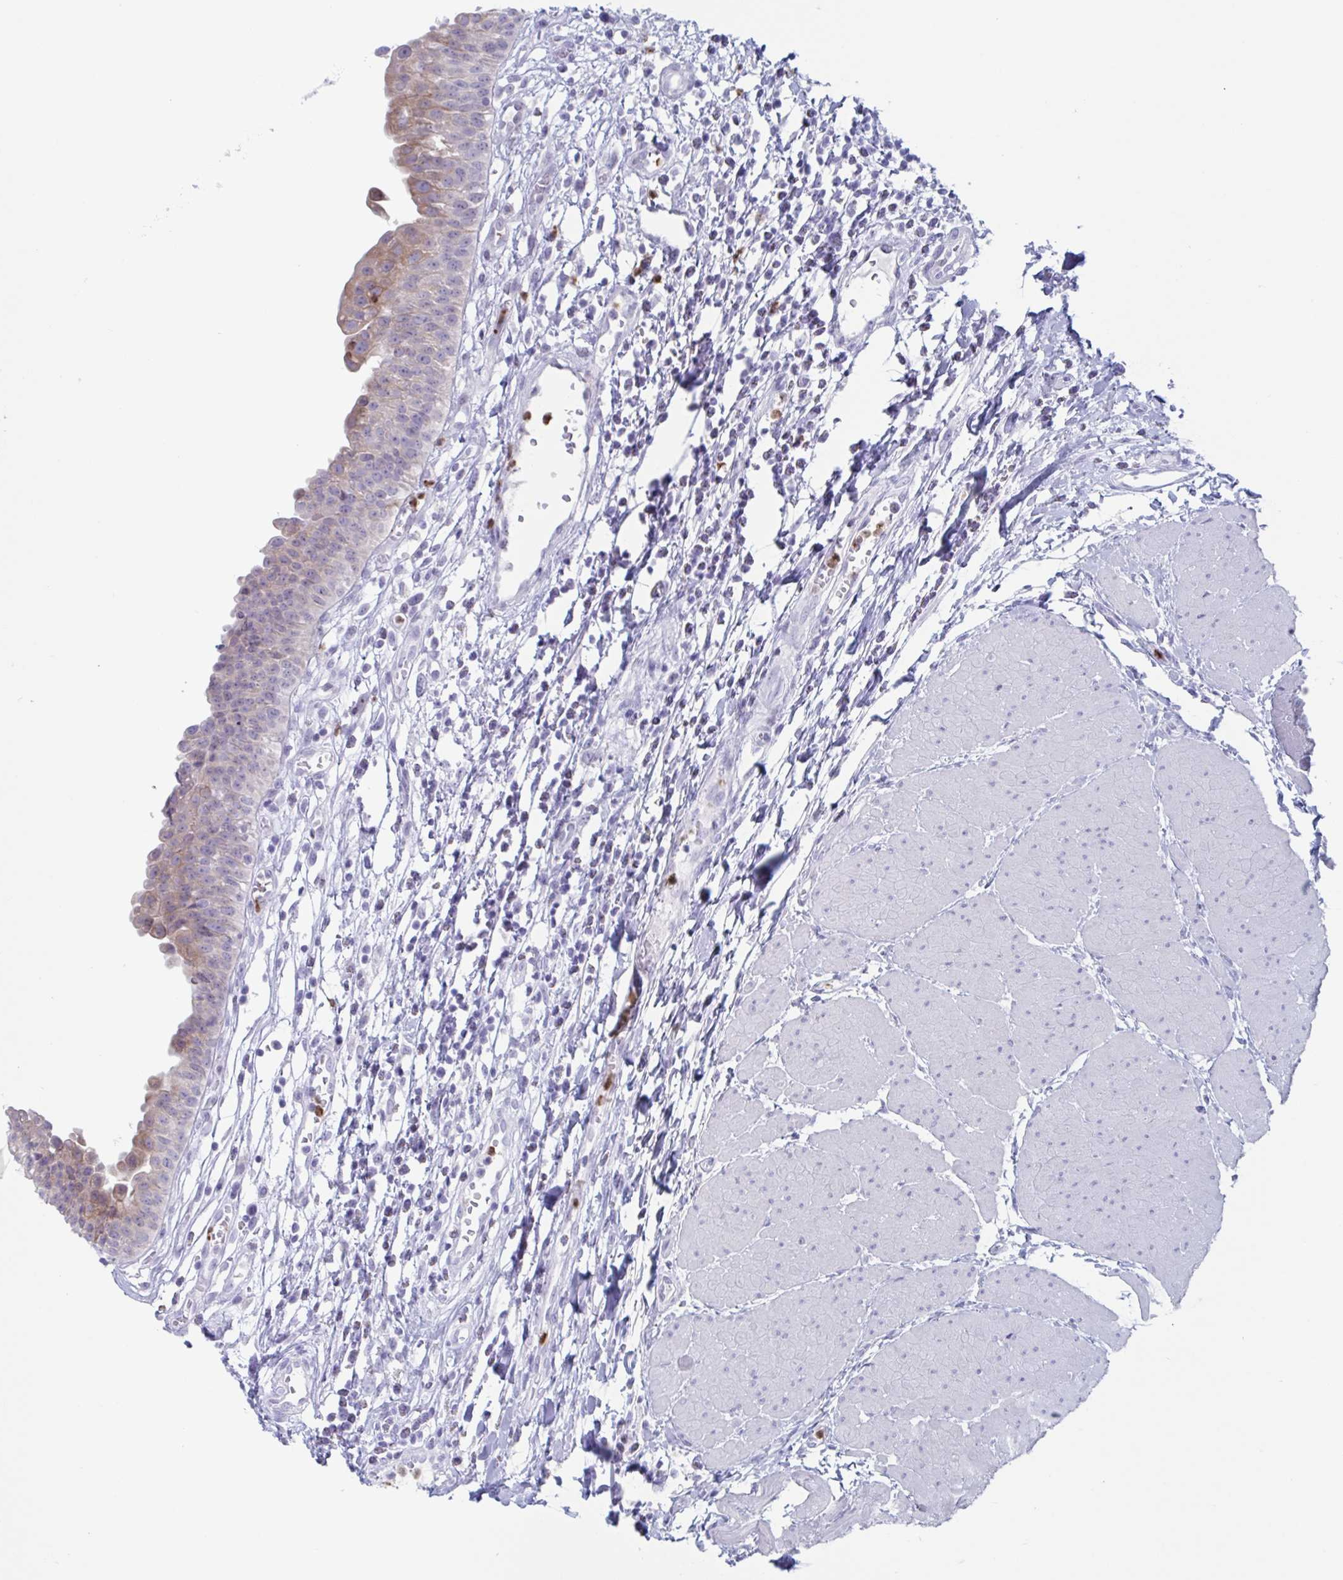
{"staining": {"intensity": "moderate", "quantity": "<25%", "location": "cytoplasmic/membranous"}, "tissue": "urinary bladder", "cell_type": "Urothelial cells", "image_type": "normal", "snomed": [{"axis": "morphology", "description": "Normal tissue, NOS"}, {"axis": "topography", "description": "Urinary bladder"}], "caption": "The micrograph demonstrates immunohistochemical staining of normal urinary bladder. There is moderate cytoplasmic/membranous expression is present in approximately <25% of urothelial cells.", "gene": "CYP4F11", "patient": {"sex": "male", "age": 64}}